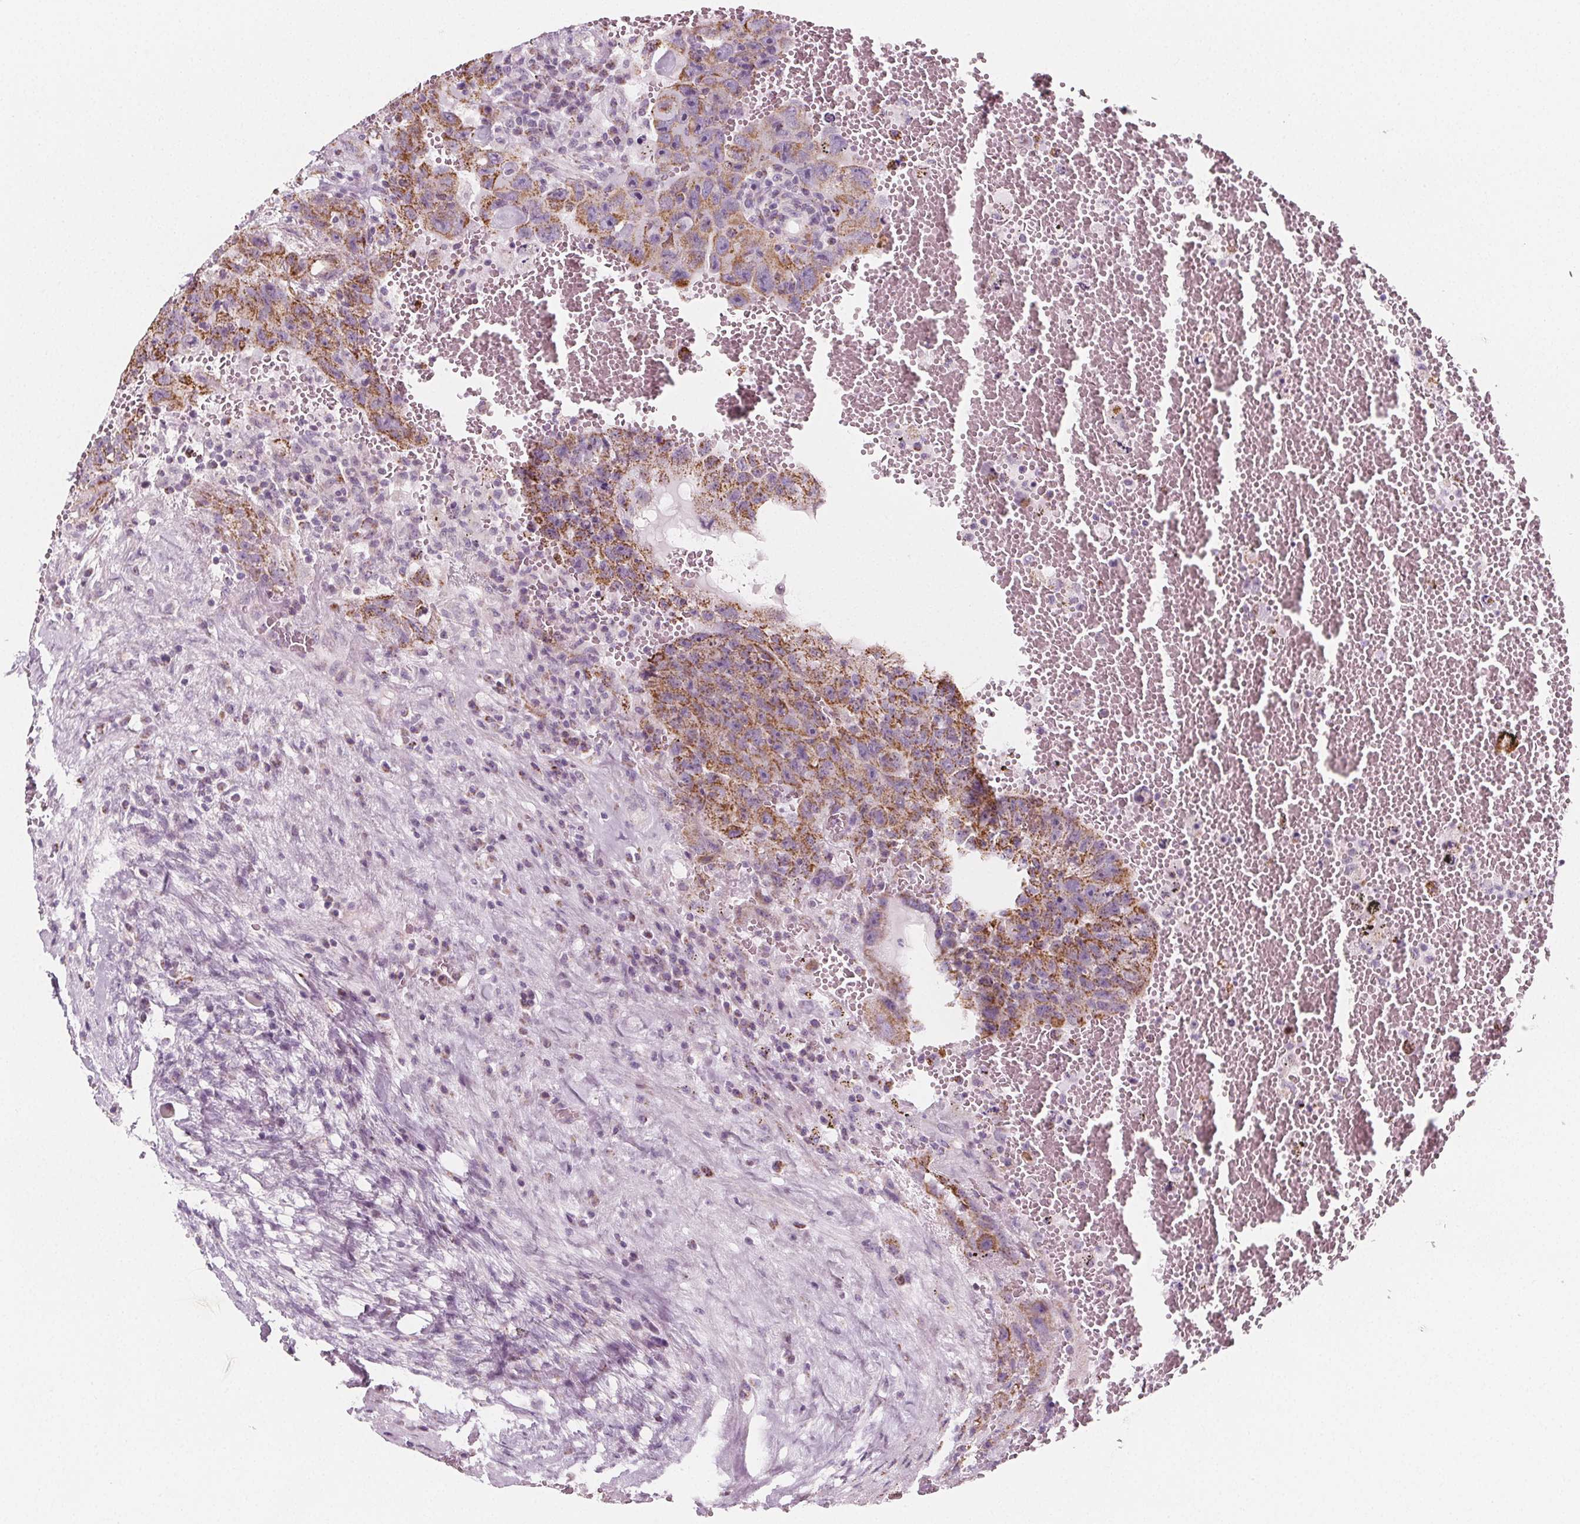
{"staining": {"intensity": "moderate", "quantity": ">75%", "location": "cytoplasmic/membranous"}, "tissue": "testis cancer", "cell_type": "Tumor cells", "image_type": "cancer", "snomed": [{"axis": "morphology", "description": "Carcinoma, Embryonal, NOS"}, {"axis": "topography", "description": "Testis"}], "caption": "Moderate cytoplasmic/membranous positivity is appreciated in approximately >75% of tumor cells in embryonal carcinoma (testis). The protein is shown in brown color, while the nuclei are stained blue.", "gene": "IL17C", "patient": {"sex": "male", "age": 26}}